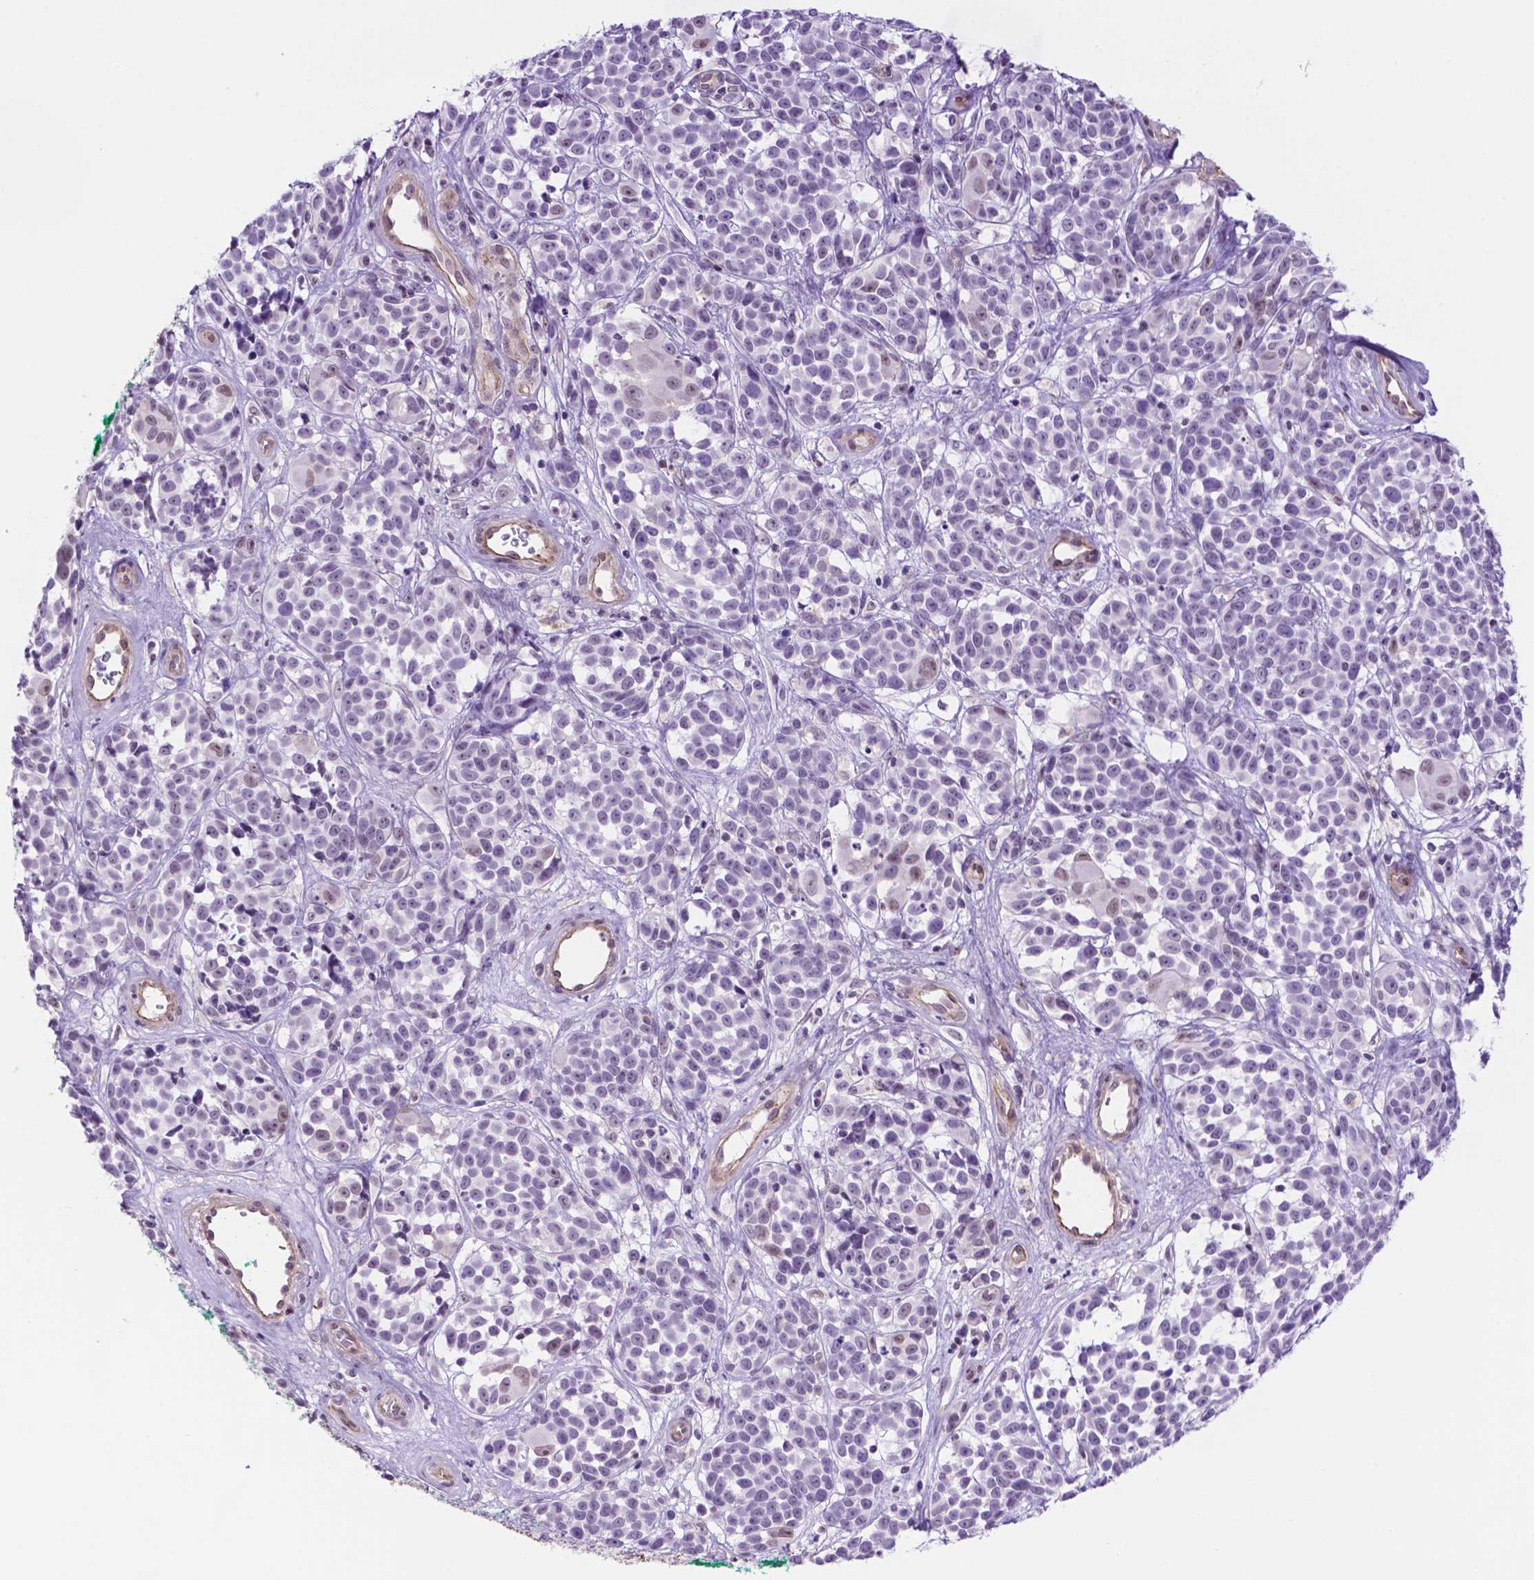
{"staining": {"intensity": "moderate", "quantity": "<25%", "location": "nuclear"}, "tissue": "melanoma", "cell_type": "Tumor cells", "image_type": "cancer", "snomed": [{"axis": "morphology", "description": "Malignant melanoma, NOS"}, {"axis": "topography", "description": "Skin"}], "caption": "The immunohistochemical stain shows moderate nuclear positivity in tumor cells of melanoma tissue.", "gene": "TACSTD2", "patient": {"sex": "female", "age": 88}}